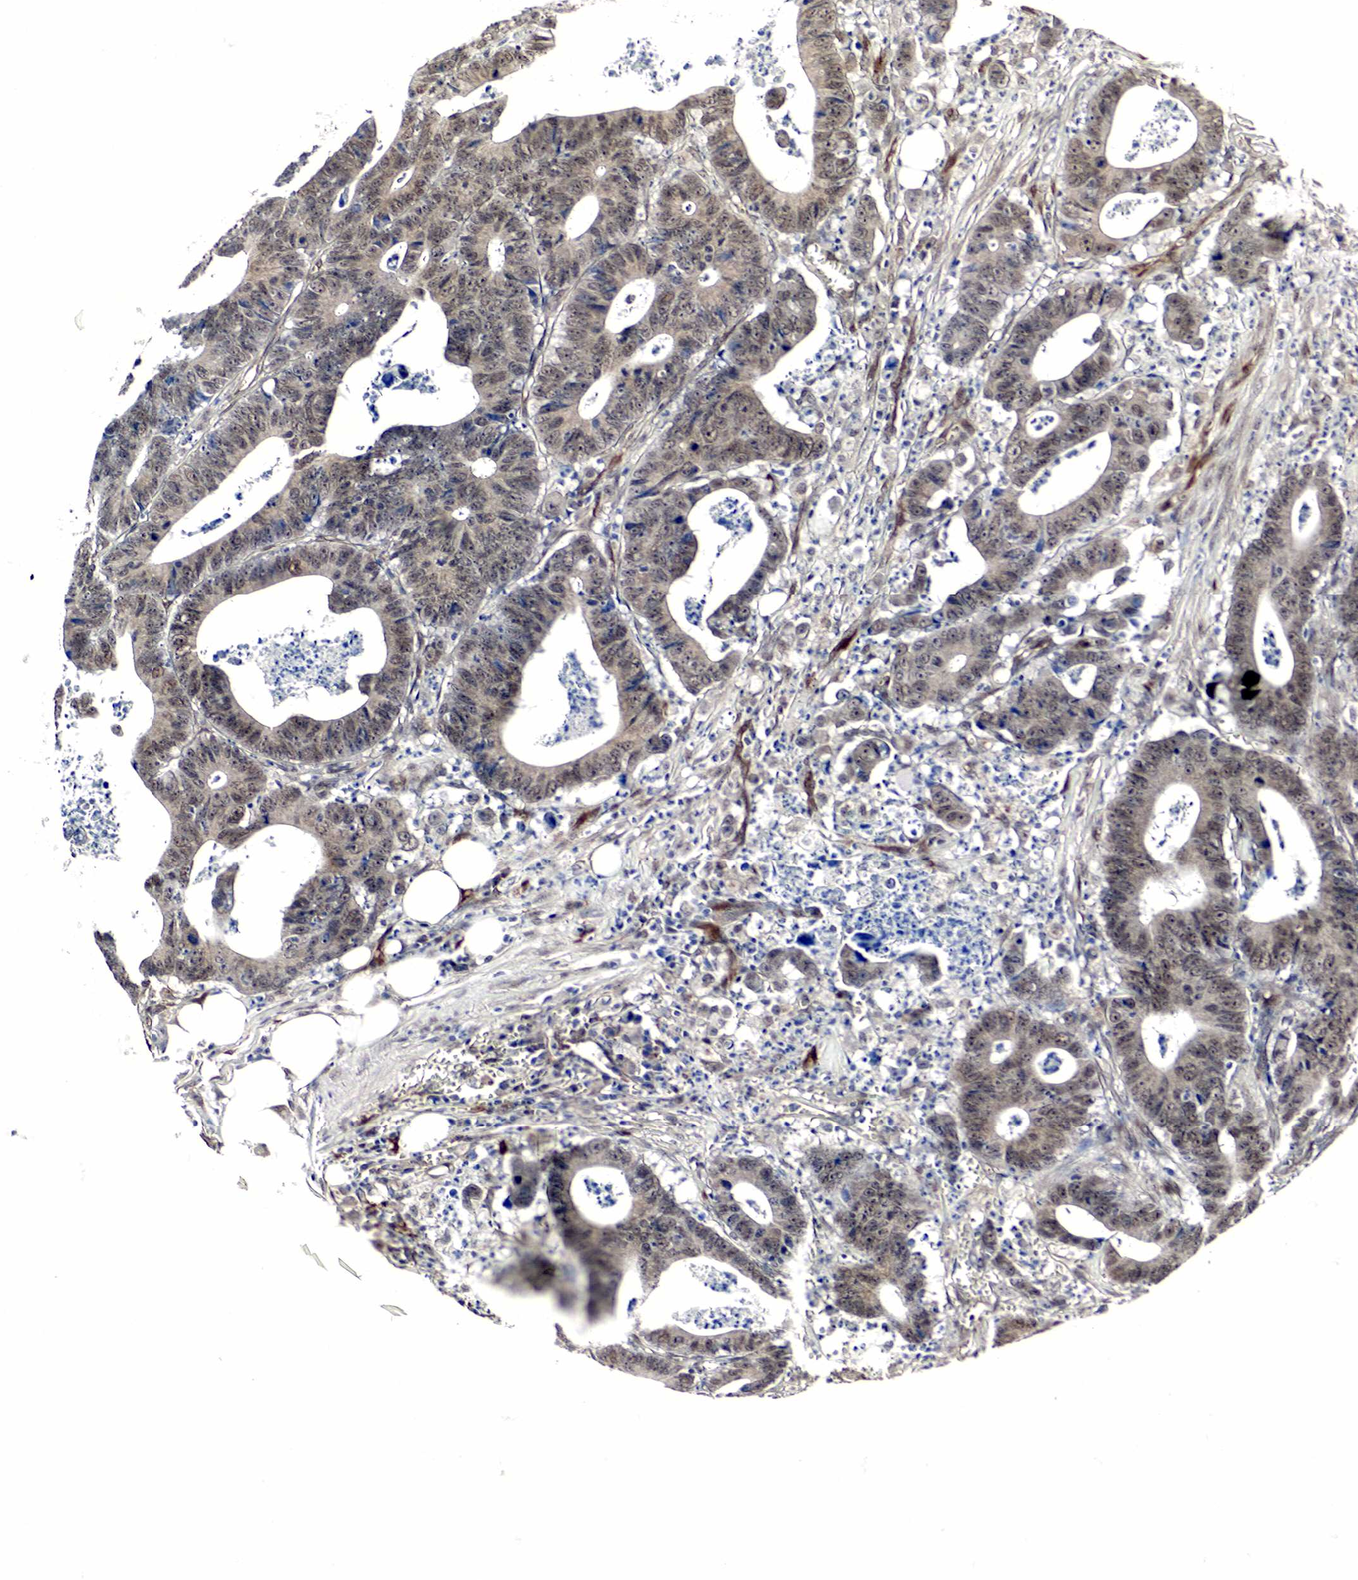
{"staining": {"intensity": "weak", "quantity": "<25%", "location": "cytoplasmic/membranous"}, "tissue": "colorectal cancer", "cell_type": "Tumor cells", "image_type": "cancer", "snomed": [{"axis": "morphology", "description": "Adenocarcinoma, NOS"}, {"axis": "topography", "description": "Colon"}], "caption": "Immunohistochemical staining of colorectal cancer (adenocarcinoma) shows no significant positivity in tumor cells.", "gene": "SPIN1", "patient": {"sex": "female", "age": 76}}